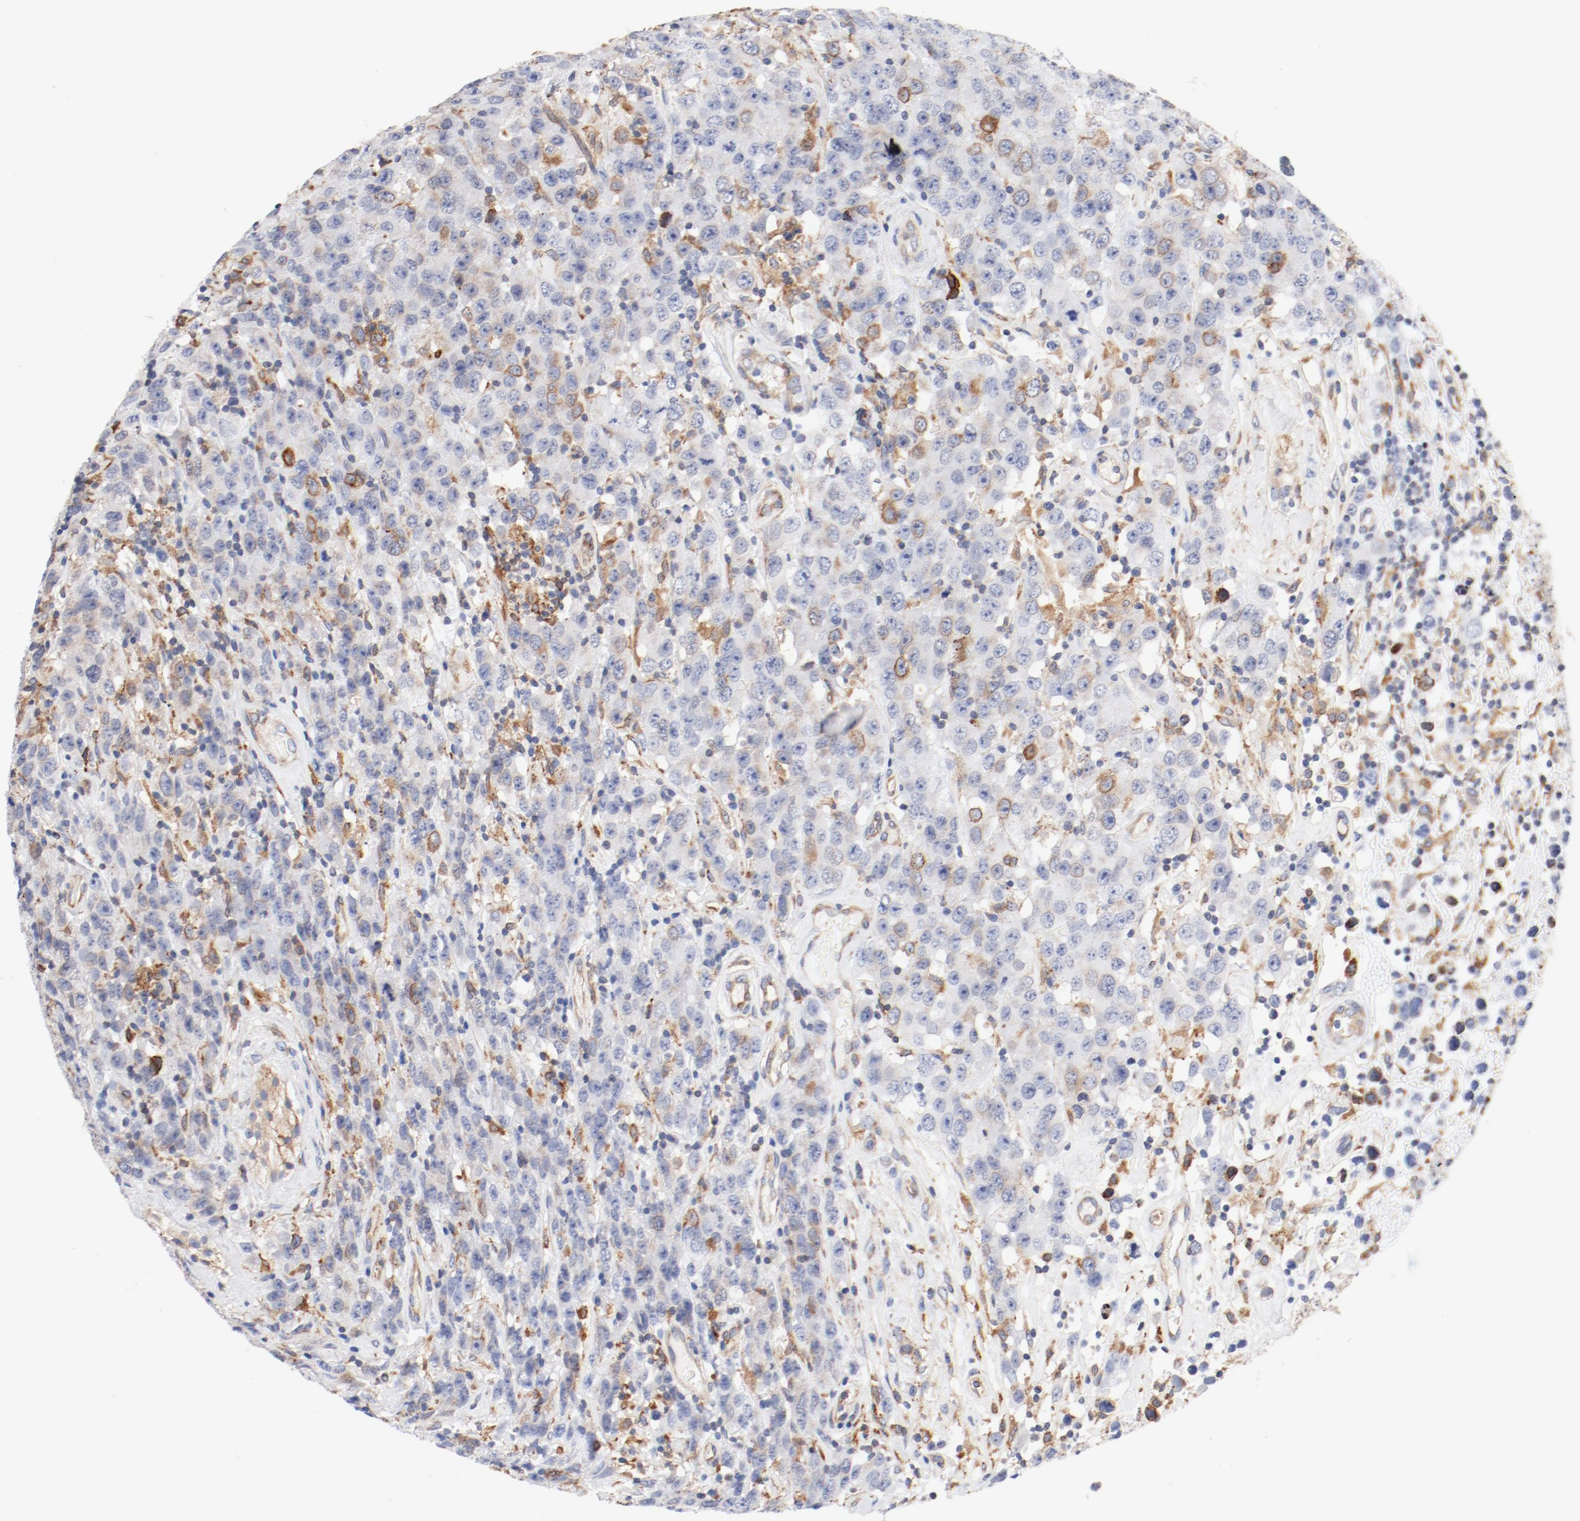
{"staining": {"intensity": "moderate", "quantity": "<25%", "location": "cytoplasmic/membranous"}, "tissue": "testis cancer", "cell_type": "Tumor cells", "image_type": "cancer", "snomed": [{"axis": "morphology", "description": "Seminoma, NOS"}, {"axis": "topography", "description": "Testis"}], "caption": "Testis seminoma was stained to show a protein in brown. There is low levels of moderate cytoplasmic/membranous staining in approximately <25% of tumor cells.", "gene": "PDPK1", "patient": {"sex": "male", "age": 52}}